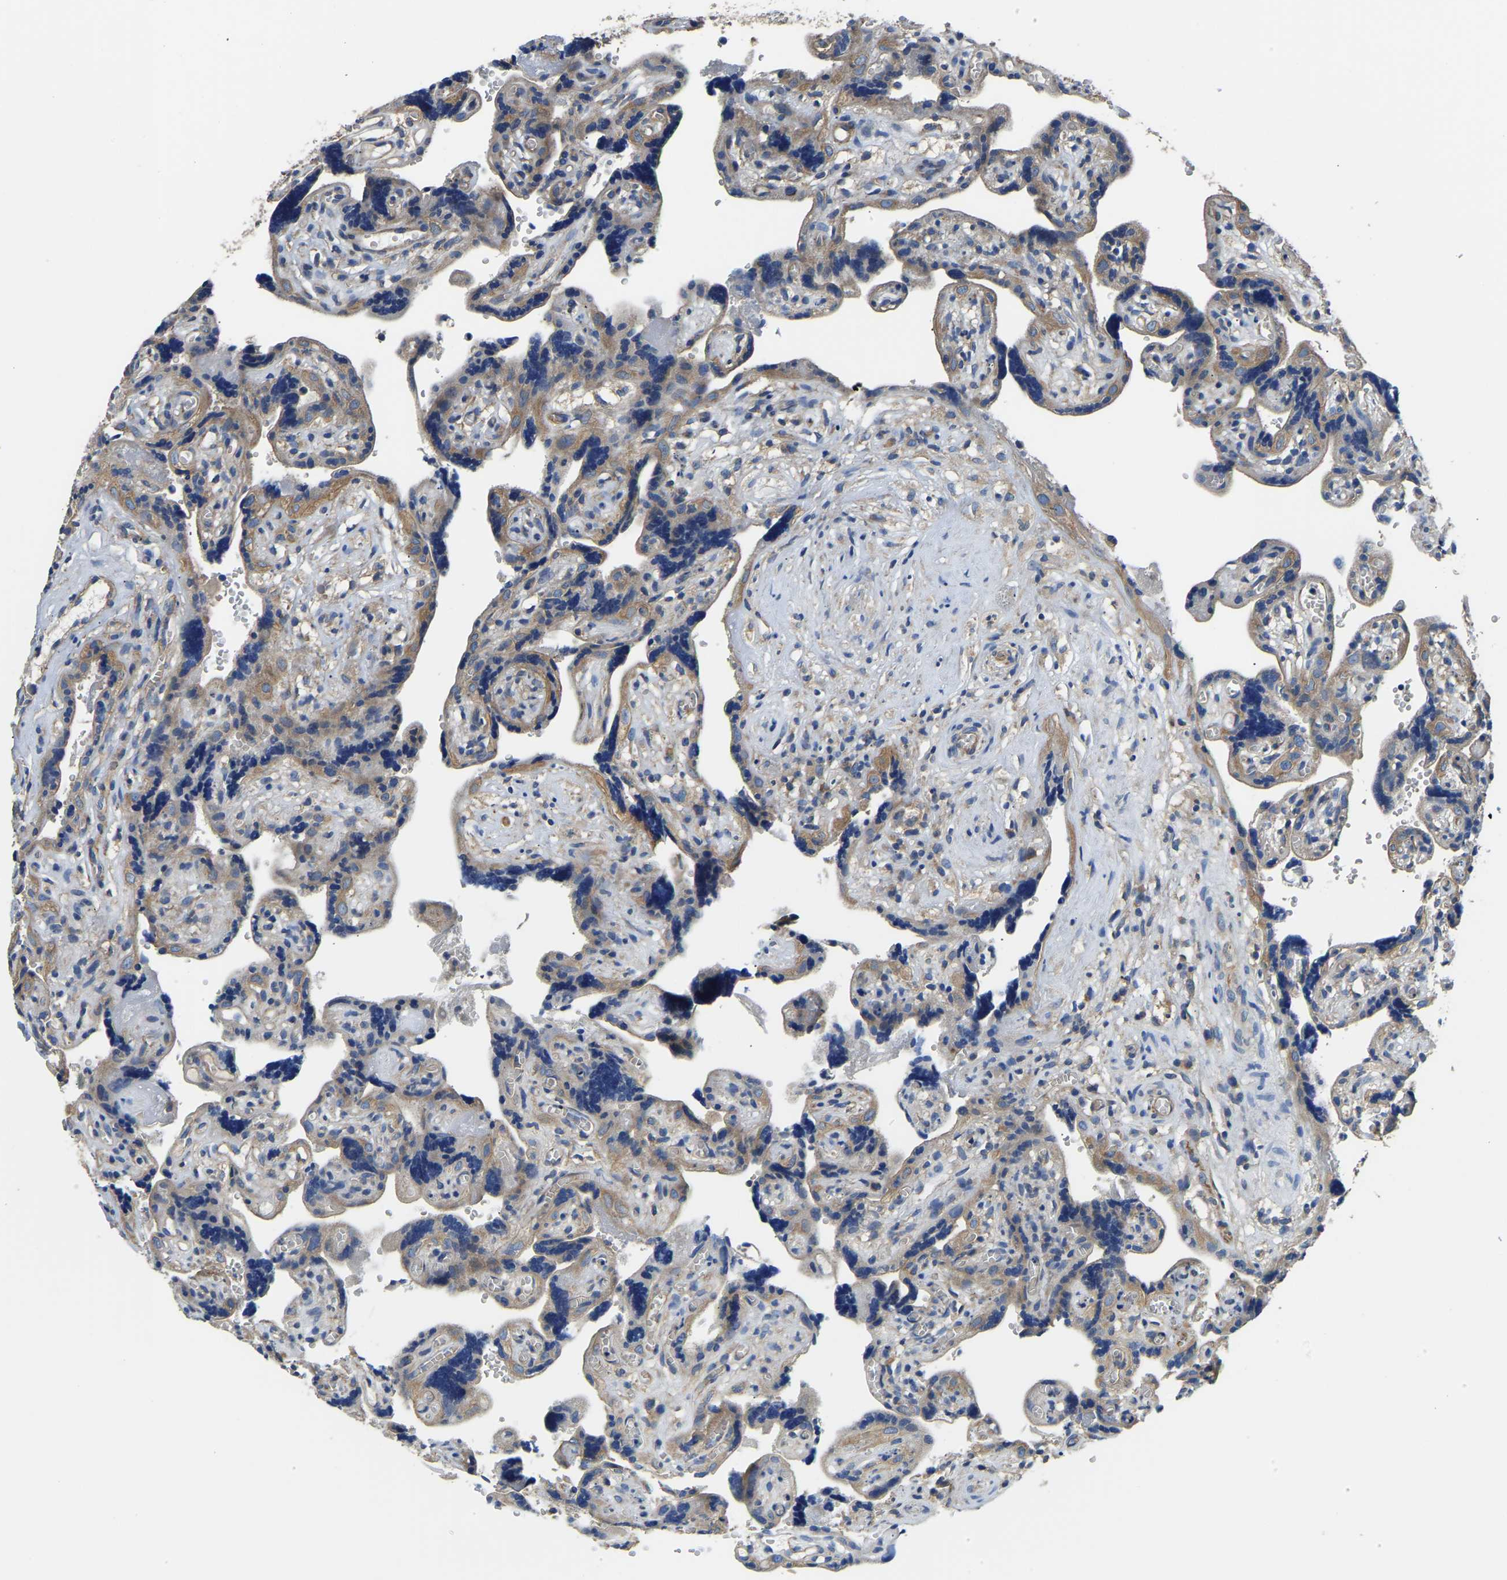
{"staining": {"intensity": "moderate", "quantity": ">75%", "location": "cytoplasmic/membranous"}, "tissue": "placenta", "cell_type": "Decidual cells", "image_type": "normal", "snomed": [{"axis": "morphology", "description": "Normal tissue, NOS"}, {"axis": "topography", "description": "Placenta"}], "caption": "The photomicrograph exhibits staining of benign placenta, revealing moderate cytoplasmic/membranous protein expression (brown color) within decidual cells.", "gene": "CSDE1", "patient": {"sex": "female", "age": 30}}